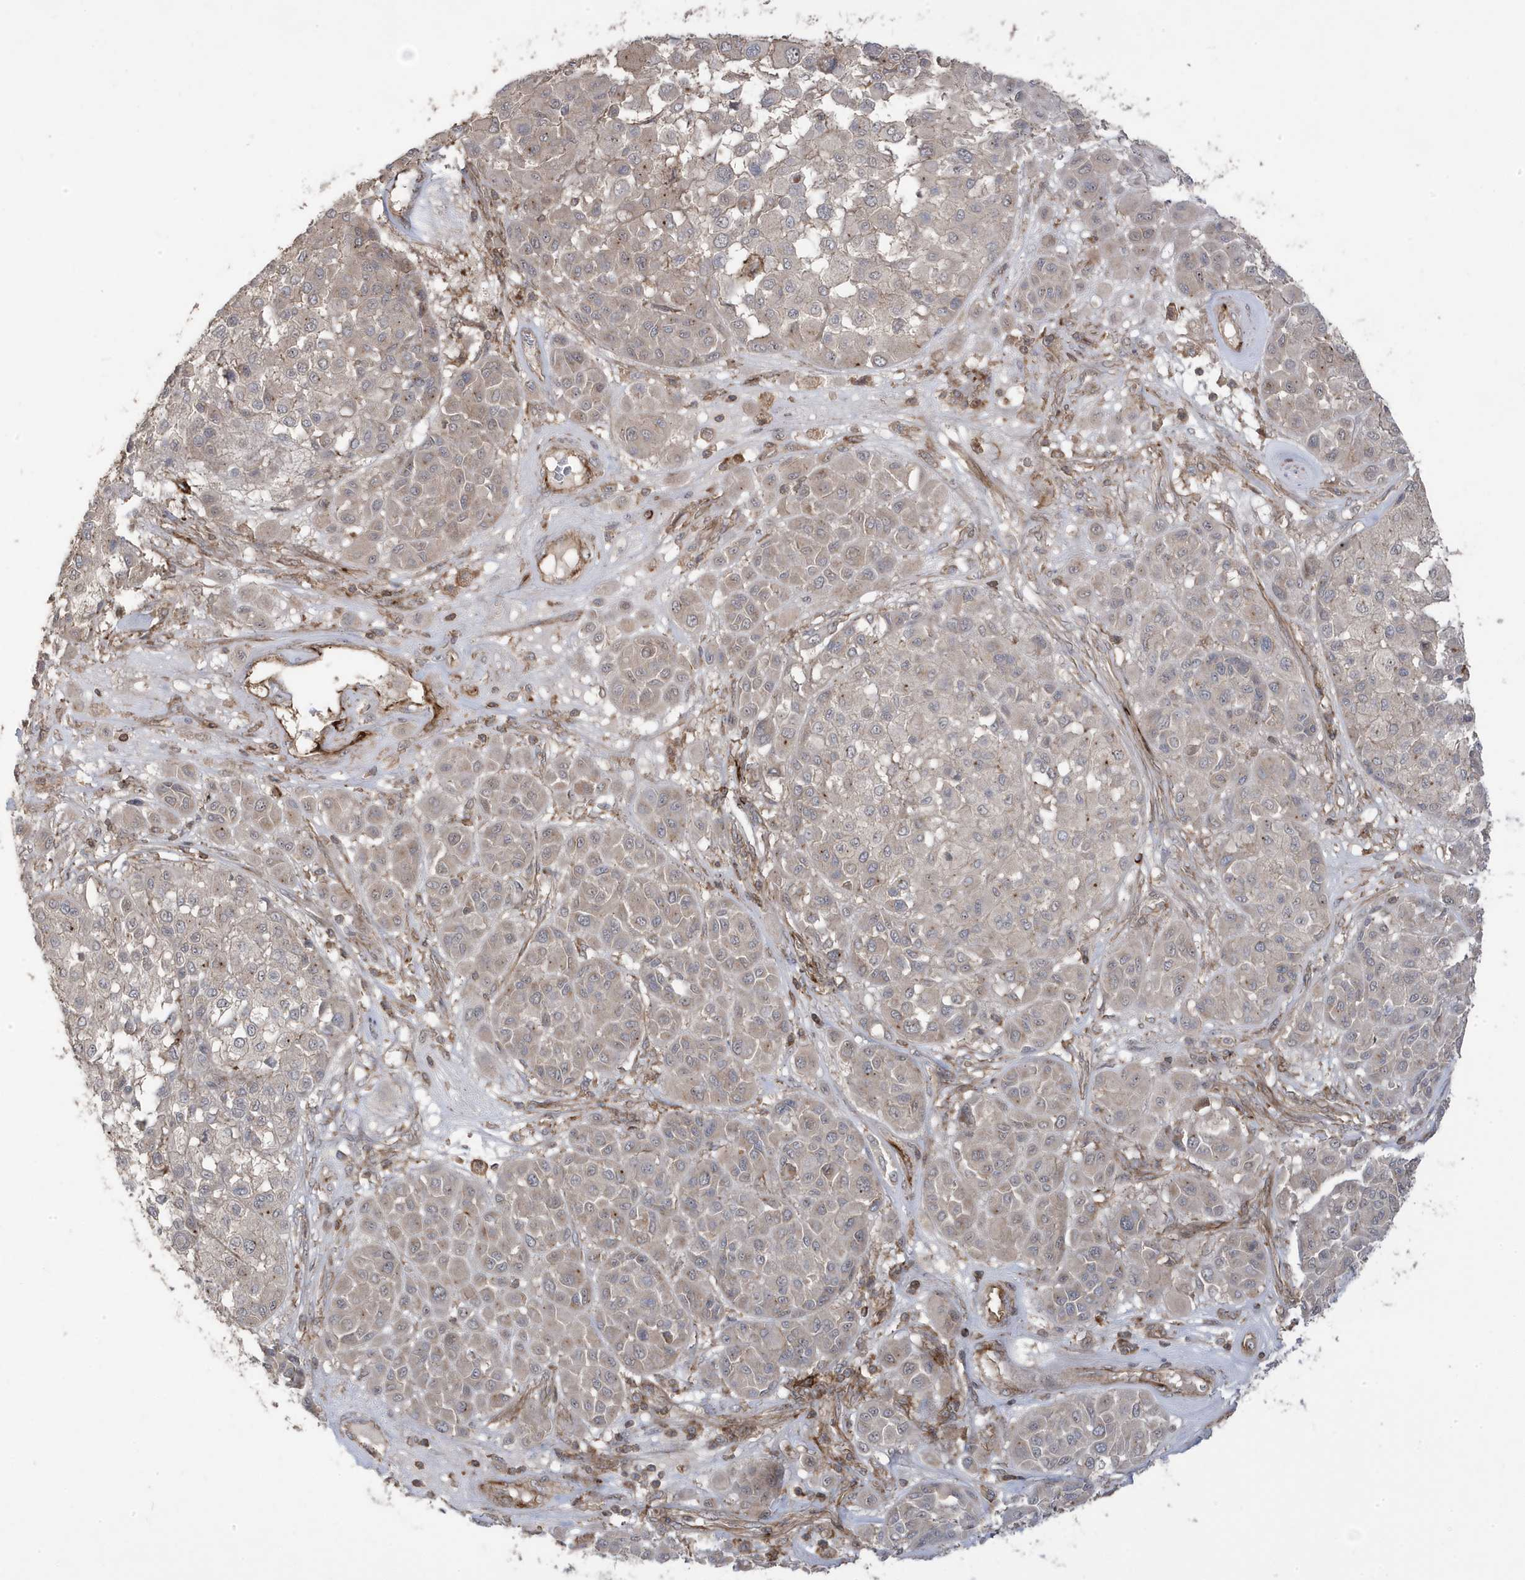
{"staining": {"intensity": "negative", "quantity": "none", "location": "none"}, "tissue": "melanoma", "cell_type": "Tumor cells", "image_type": "cancer", "snomed": [{"axis": "morphology", "description": "Malignant melanoma, Metastatic site"}, {"axis": "topography", "description": "Soft tissue"}], "caption": "Tumor cells are negative for protein expression in human malignant melanoma (metastatic site).", "gene": "CETN3", "patient": {"sex": "male", "age": 41}}